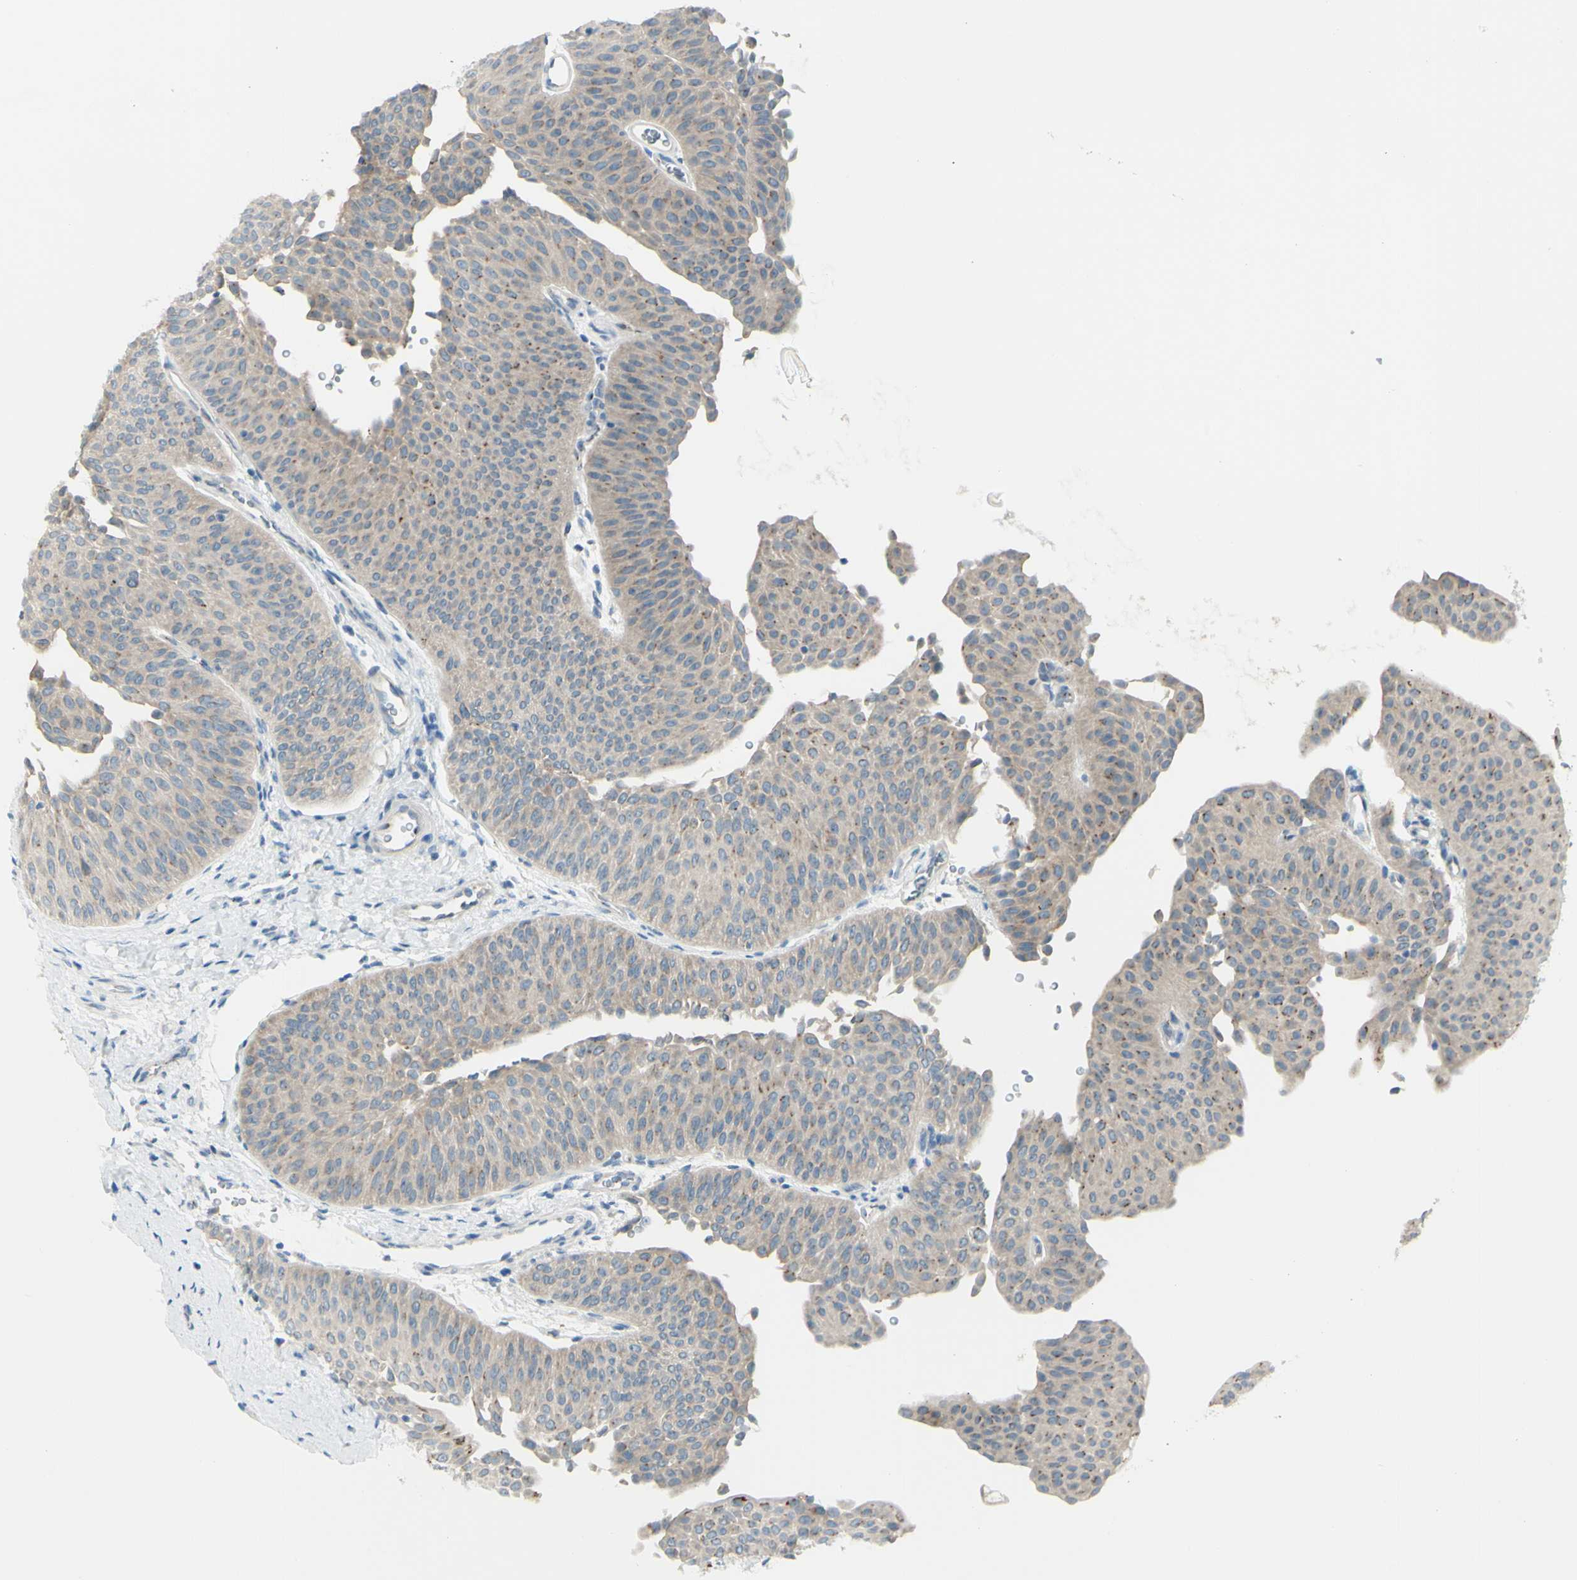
{"staining": {"intensity": "weak", "quantity": "25%-75%", "location": "cytoplasmic/membranous"}, "tissue": "urothelial cancer", "cell_type": "Tumor cells", "image_type": "cancer", "snomed": [{"axis": "morphology", "description": "Urothelial carcinoma, Low grade"}, {"axis": "topography", "description": "Urinary bladder"}], "caption": "This histopathology image reveals immunohistochemistry (IHC) staining of human urothelial cancer, with low weak cytoplasmic/membranous positivity in about 25%-75% of tumor cells.", "gene": "B4GALT1", "patient": {"sex": "female", "age": 60}}